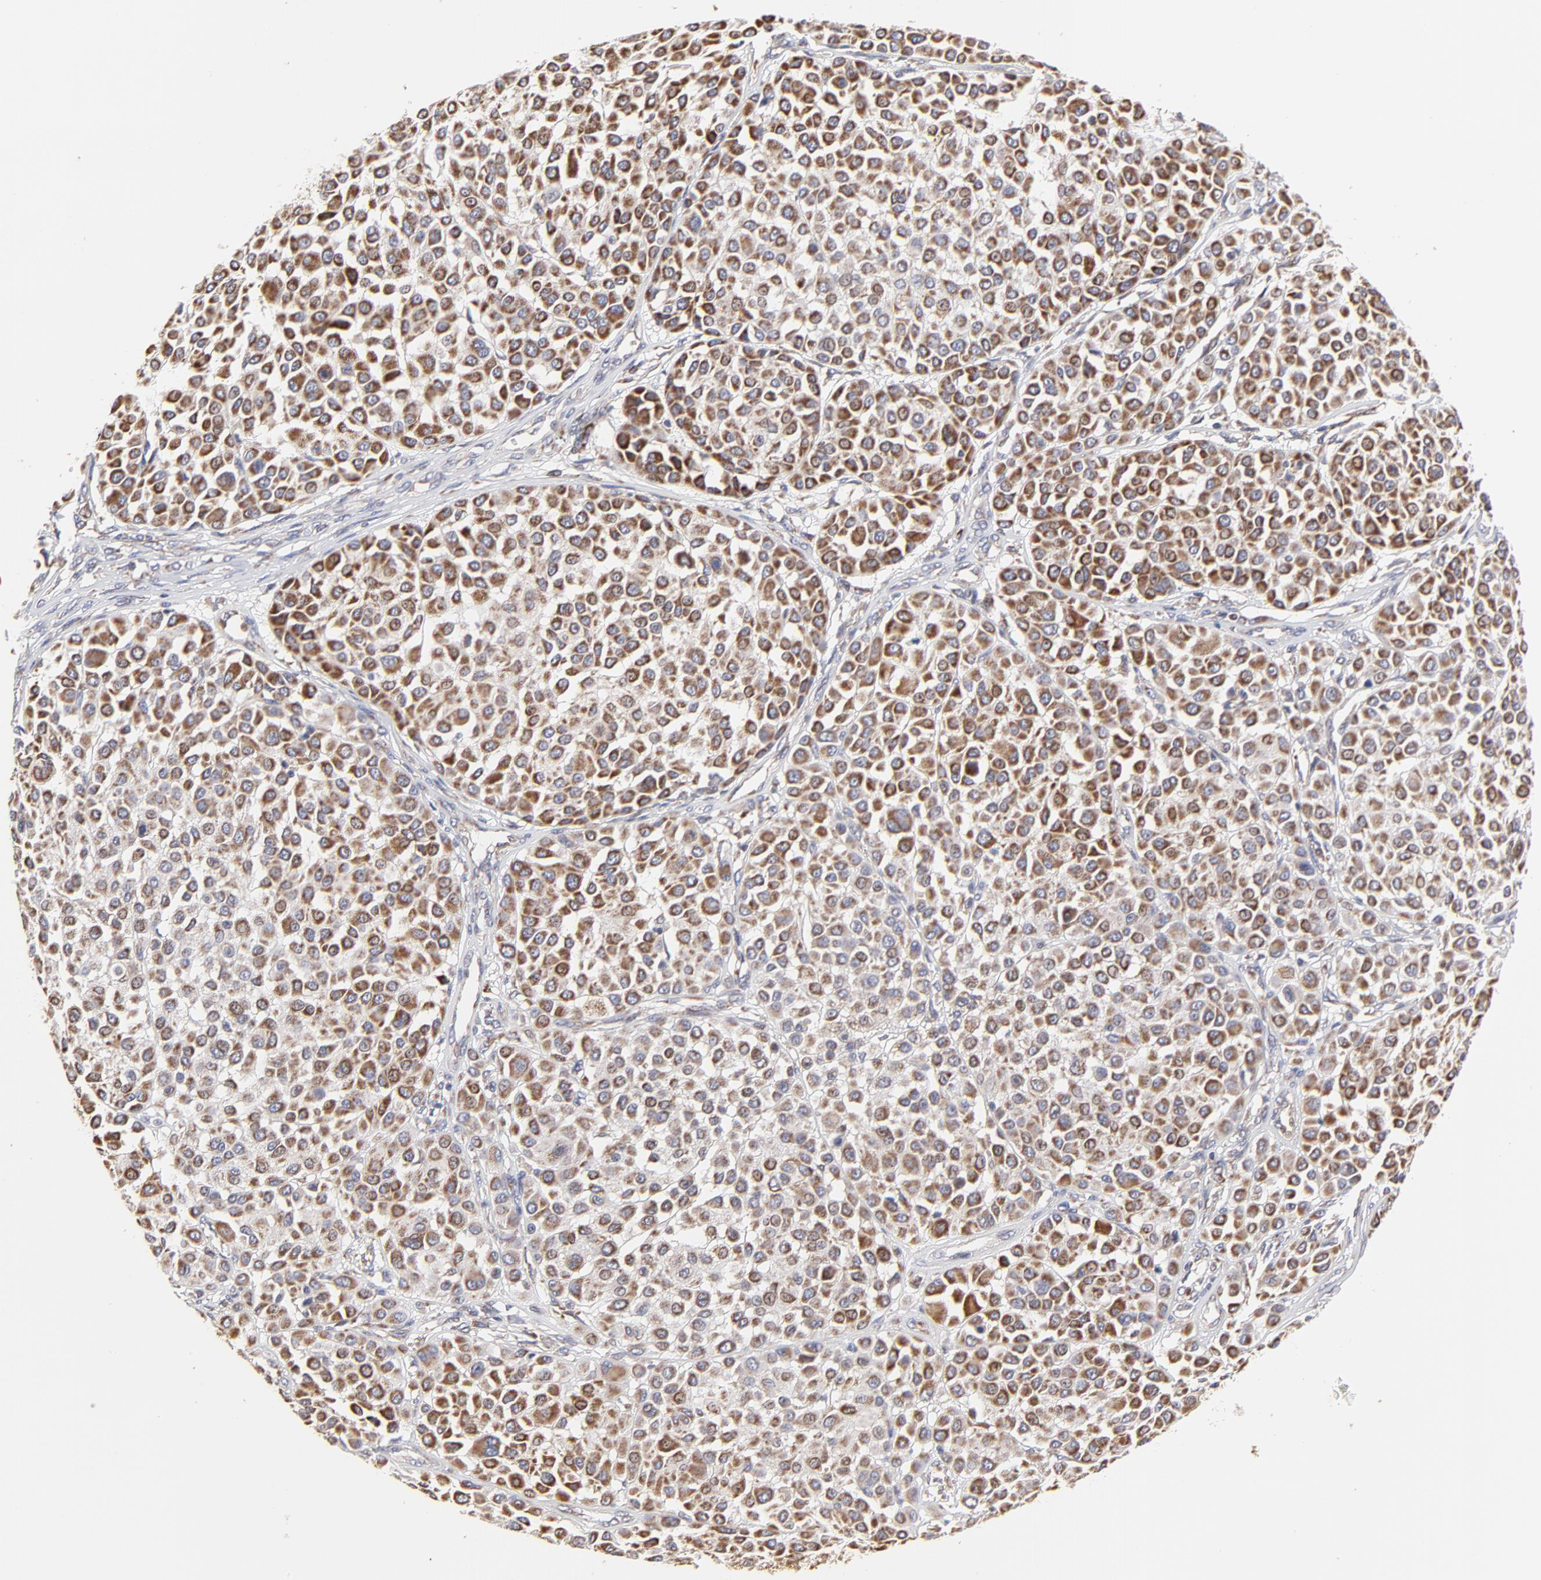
{"staining": {"intensity": "moderate", "quantity": ">75%", "location": "cytoplasmic/membranous"}, "tissue": "melanoma", "cell_type": "Tumor cells", "image_type": "cancer", "snomed": [{"axis": "morphology", "description": "Malignant melanoma, Metastatic site"}, {"axis": "topography", "description": "Soft tissue"}], "caption": "IHC photomicrograph of malignant melanoma (metastatic site) stained for a protein (brown), which exhibits medium levels of moderate cytoplasmic/membranous staining in approximately >75% of tumor cells.", "gene": "ZNF550", "patient": {"sex": "male", "age": 41}}